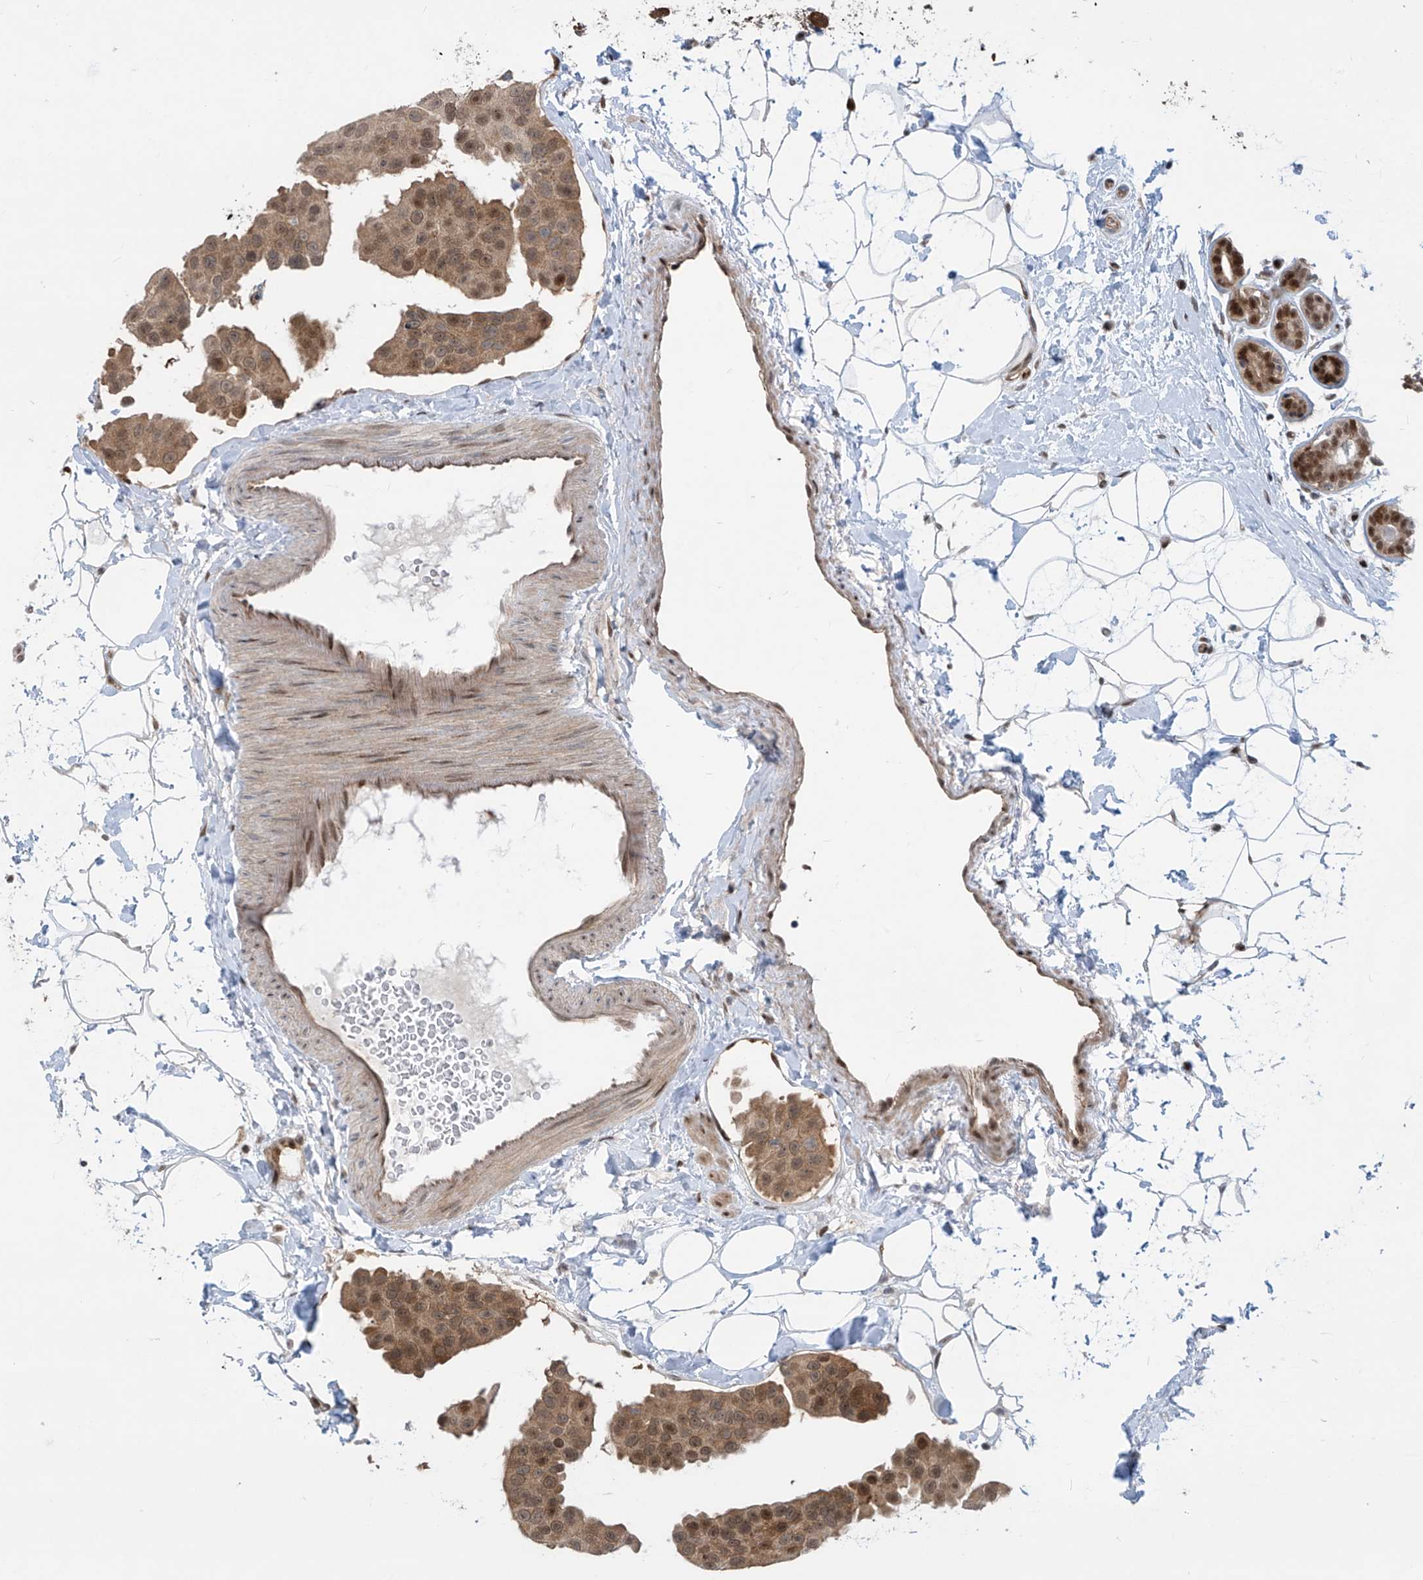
{"staining": {"intensity": "moderate", "quantity": ">75%", "location": "cytoplasmic/membranous,nuclear"}, "tissue": "breast cancer", "cell_type": "Tumor cells", "image_type": "cancer", "snomed": [{"axis": "morphology", "description": "Normal tissue, NOS"}, {"axis": "morphology", "description": "Duct carcinoma"}, {"axis": "topography", "description": "Breast"}], "caption": "IHC photomicrograph of neoplastic tissue: breast cancer stained using immunohistochemistry (IHC) exhibits medium levels of moderate protein expression localized specifically in the cytoplasmic/membranous and nuclear of tumor cells, appearing as a cytoplasmic/membranous and nuclear brown color.", "gene": "LAGE3", "patient": {"sex": "female", "age": 39}}